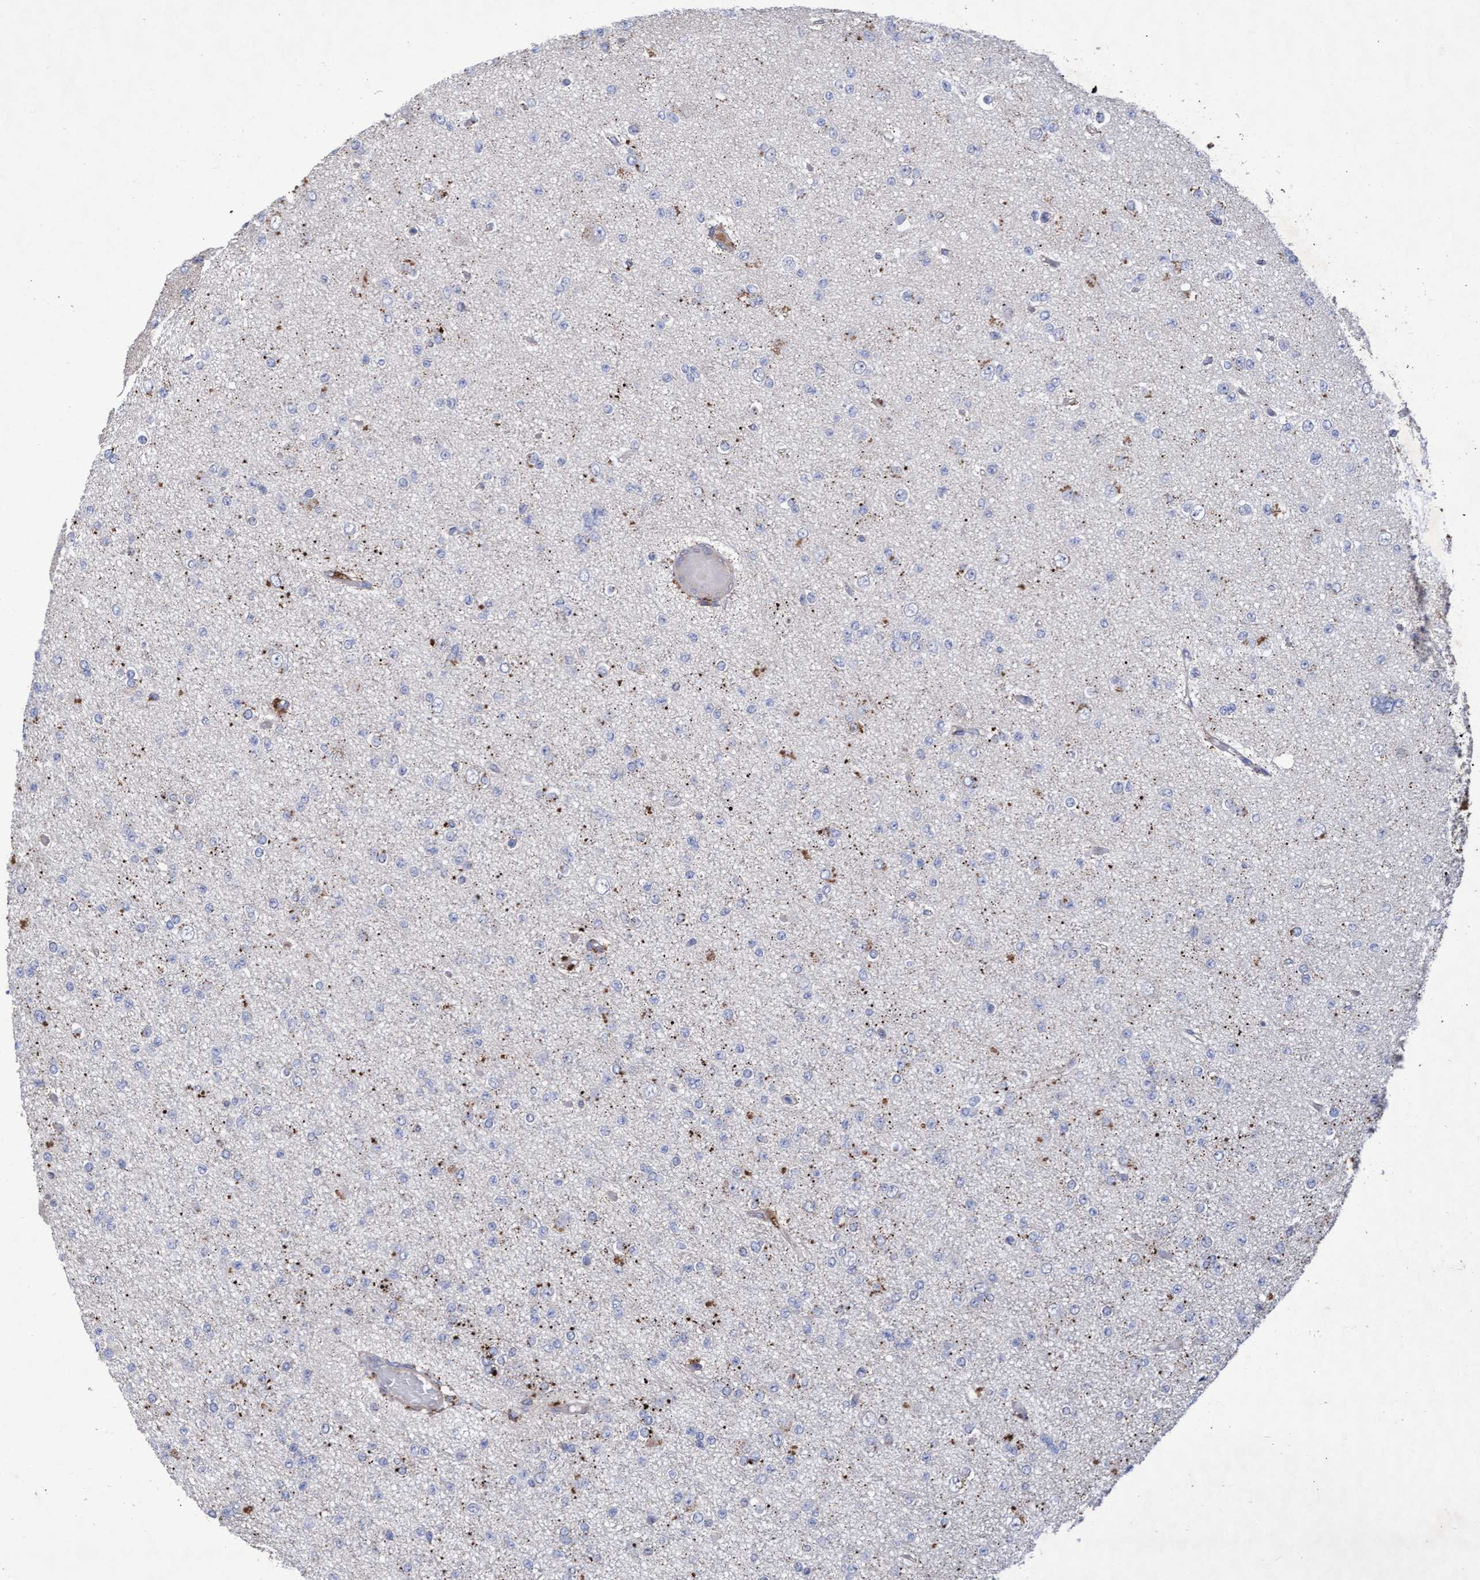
{"staining": {"intensity": "negative", "quantity": "none", "location": "none"}, "tissue": "glioma", "cell_type": "Tumor cells", "image_type": "cancer", "snomed": [{"axis": "morphology", "description": "Glioma, malignant, Low grade"}, {"axis": "topography", "description": "Brain"}], "caption": "Protein analysis of glioma demonstrates no significant positivity in tumor cells.", "gene": "ABCF2", "patient": {"sex": "female", "age": 22}}